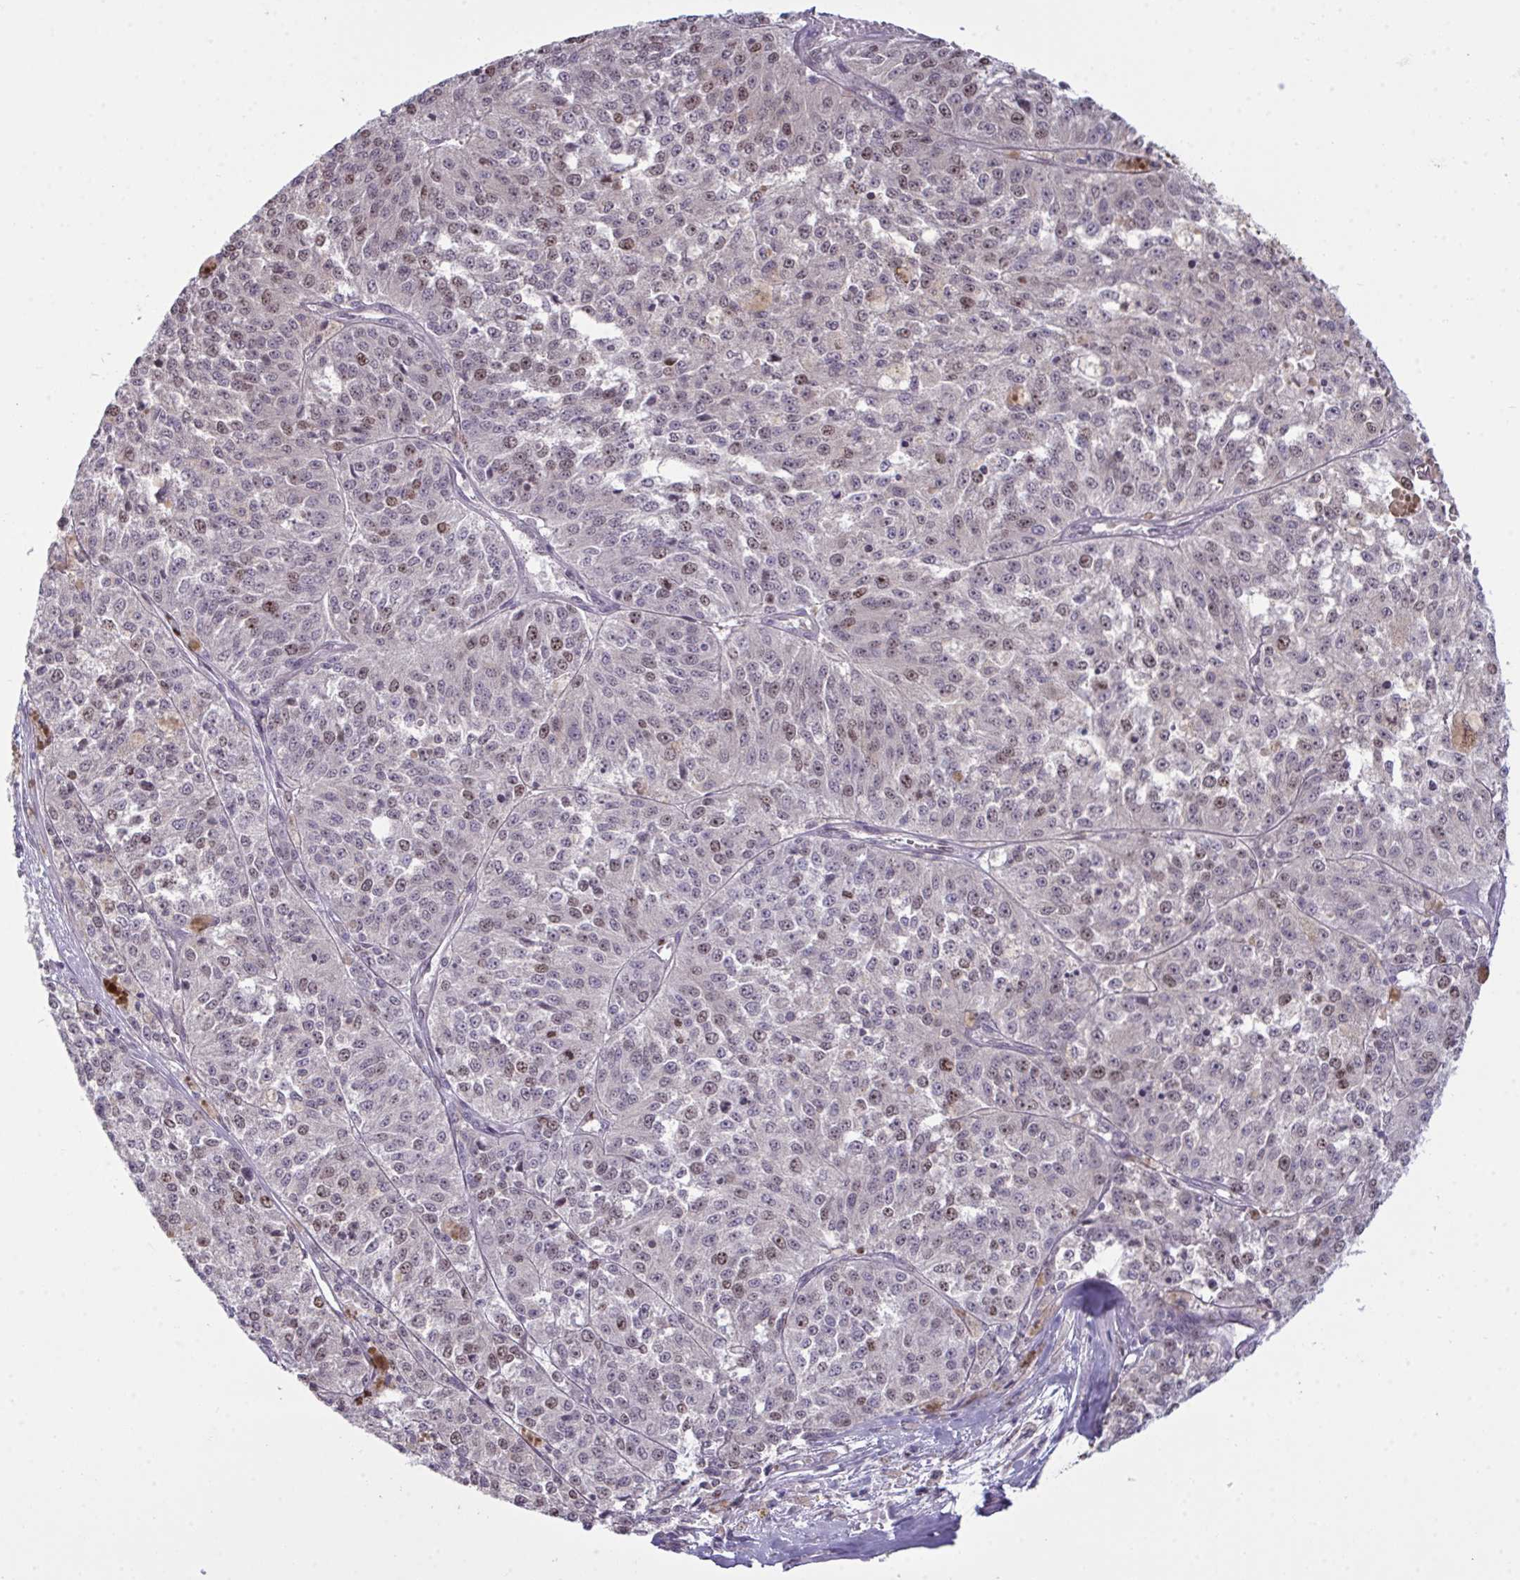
{"staining": {"intensity": "weak", "quantity": "25%-75%", "location": "nuclear"}, "tissue": "melanoma", "cell_type": "Tumor cells", "image_type": "cancer", "snomed": [{"axis": "morphology", "description": "Malignant melanoma, Metastatic site"}, {"axis": "topography", "description": "Lymph node"}], "caption": "Immunohistochemistry (IHC) of melanoma exhibits low levels of weak nuclear staining in about 25%-75% of tumor cells. The staining was performed using DAB (3,3'-diaminobenzidine) to visualize the protein expression in brown, while the nuclei were stained in blue with hematoxylin (Magnification: 20x).", "gene": "SETD7", "patient": {"sex": "female", "age": 64}}